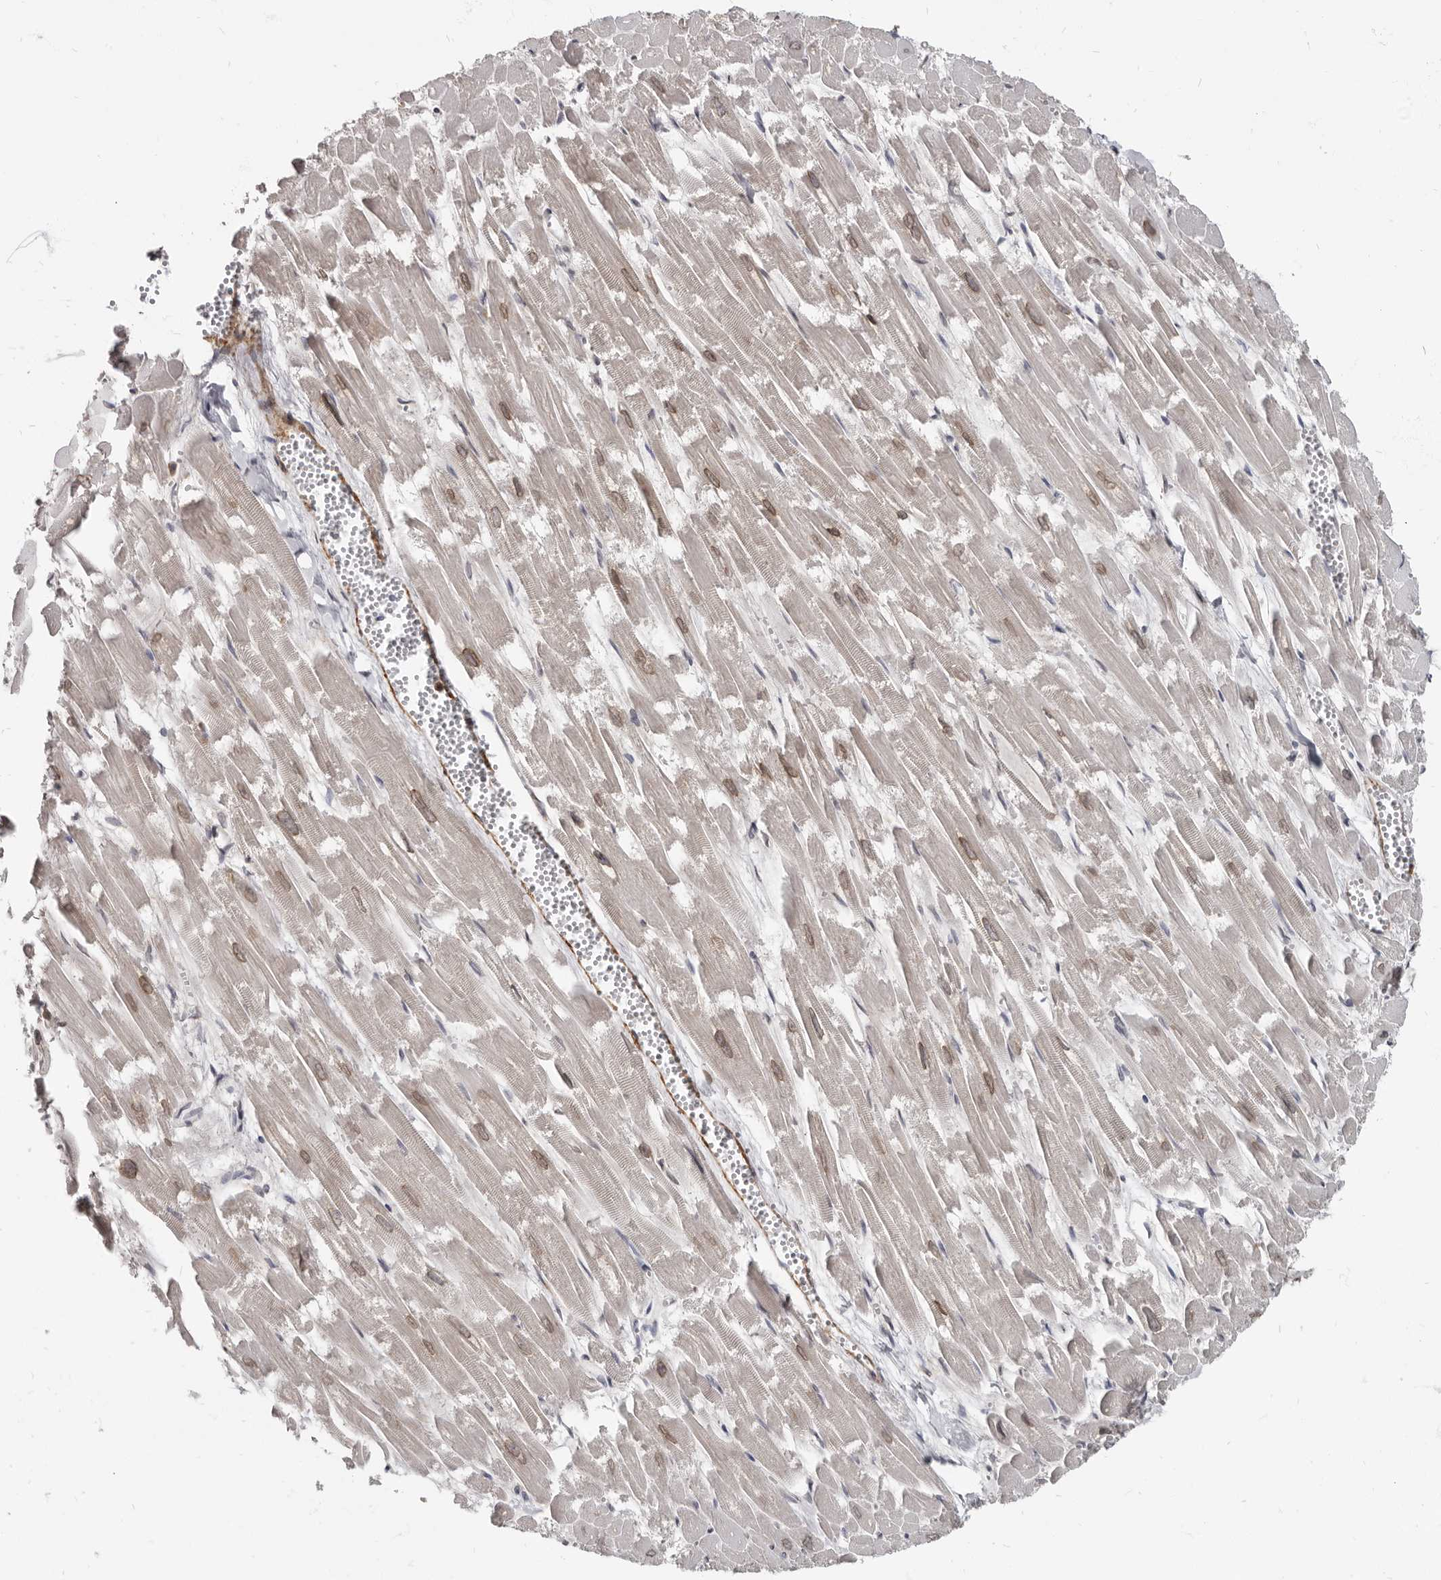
{"staining": {"intensity": "moderate", "quantity": ">75%", "location": "cytoplasmic/membranous,nuclear"}, "tissue": "heart muscle", "cell_type": "Cardiomyocytes", "image_type": "normal", "snomed": [{"axis": "morphology", "description": "Normal tissue, NOS"}, {"axis": "topography", "description": "Heart"}], "caption": "Immunohistochemical staining of benign human heart muscle displays moderate cytoplasmic/membranous,nuclear protein expression in about >75% of cardiomyocytes.", "gene": "MRGPRF", "patient": {"sex": "male", "age": 54}}